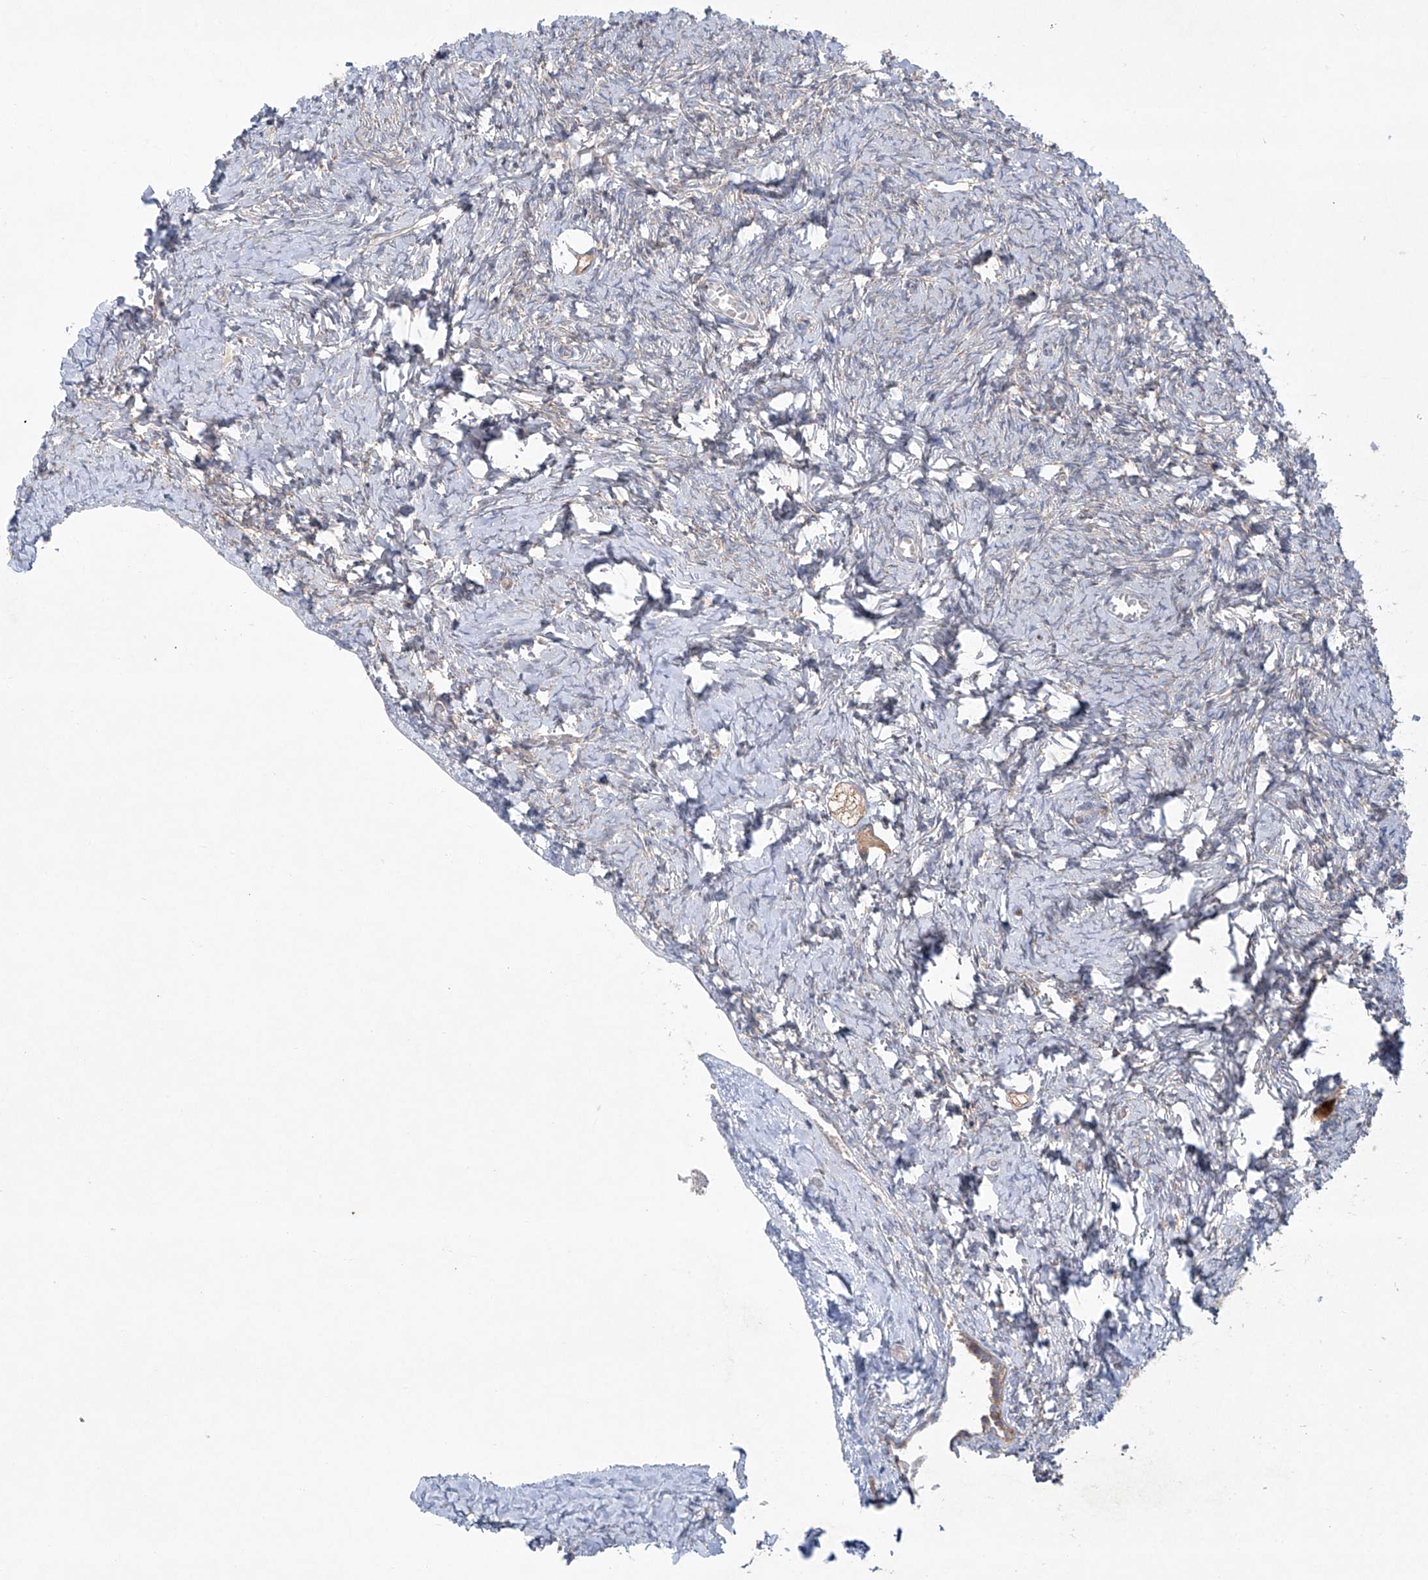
{"staining": {"intensity": "weak", "quantity": "25%-75%", "location": "cytoplasmic/membranous"}, "tissue": "ovary", "cell_type": "Follicle cells", "image_type": "normal", "snomed": [{"axis": "morphology", "description": "Normal tissue, NOS"}, {"axis": "topography", "description": "Ovary"}], "caption": "An image showing weak cytoplasmic/membranous staining in about 25%-75% of follicle cells in benign ovary, as visualized by brown immunohistochemical staining.", "gene": "KLC4", "patient": {"sex": "female", "age": 27}}